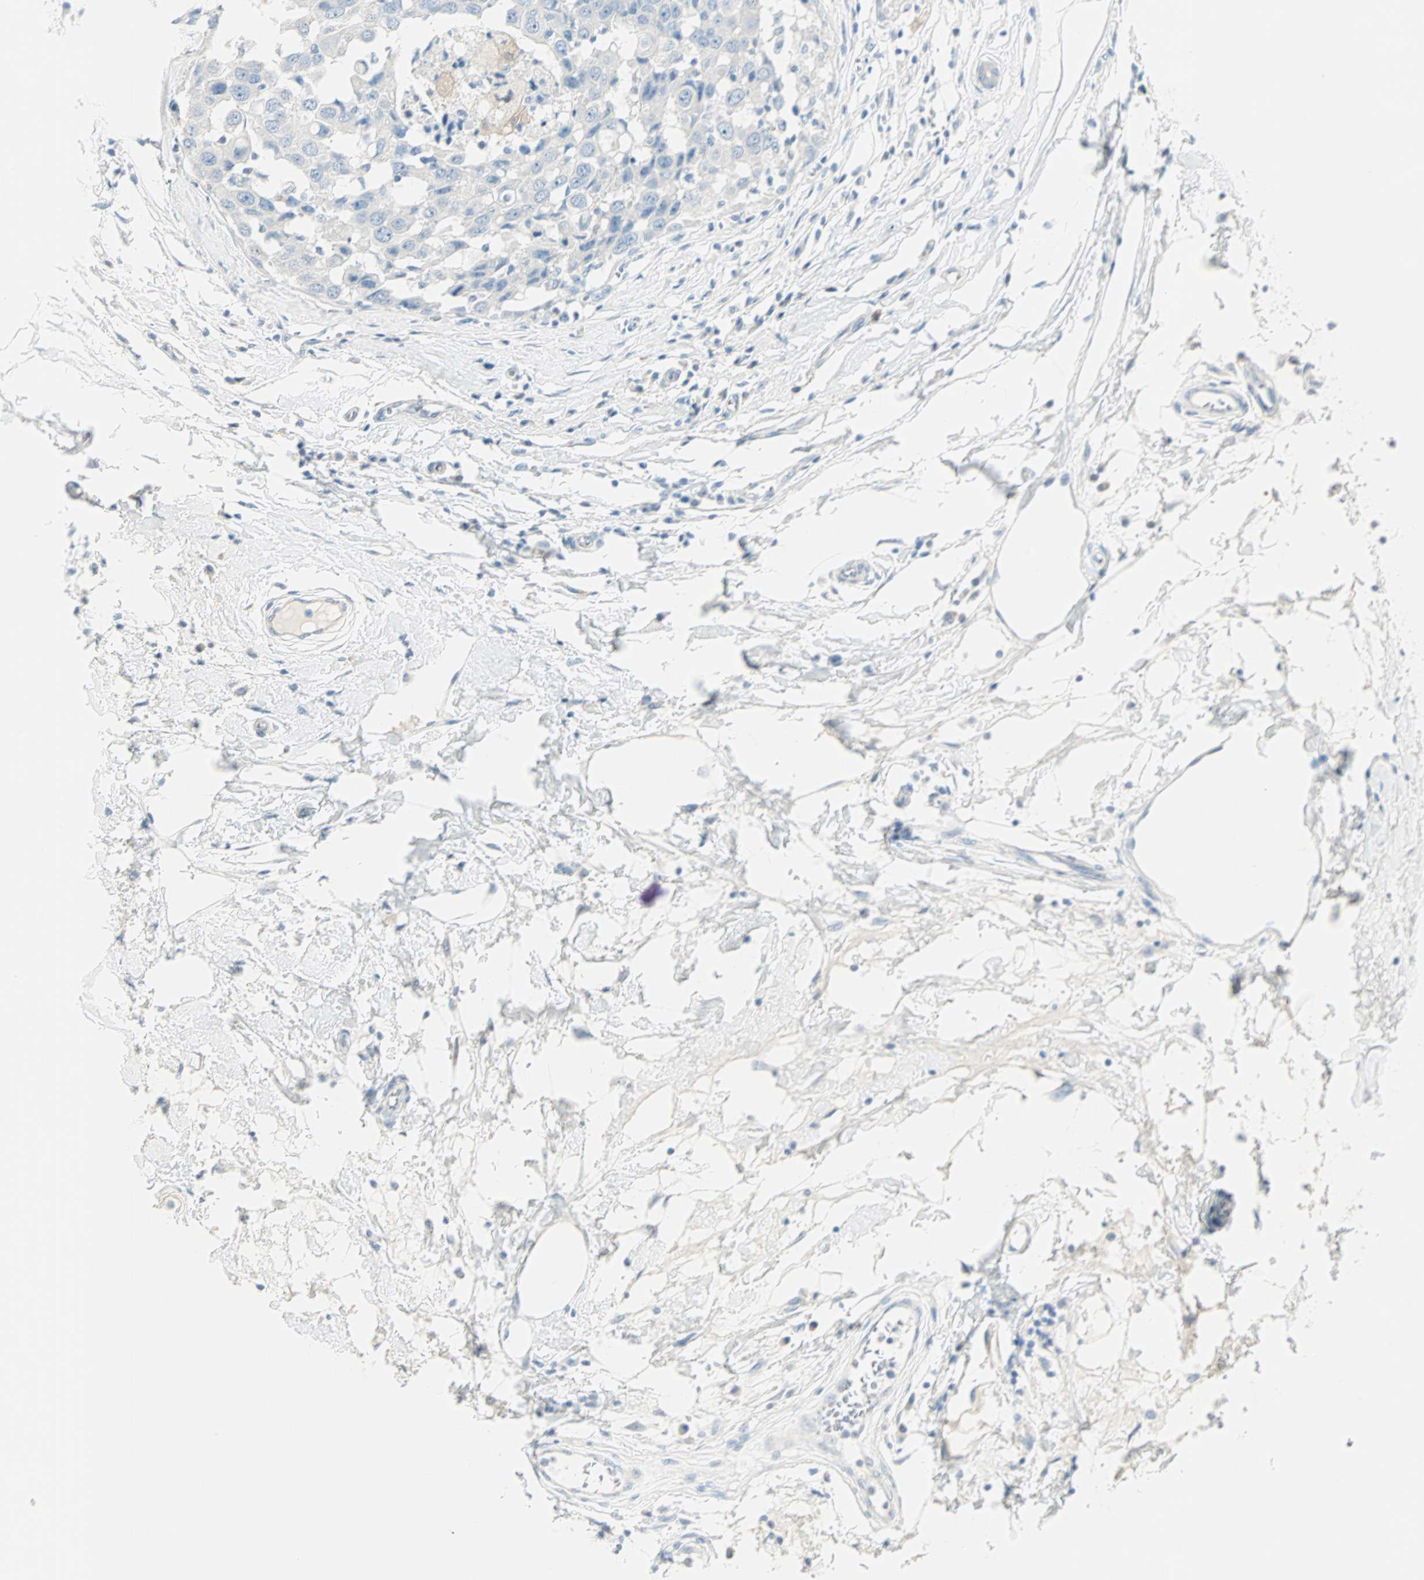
{"staining": {"intensity": "negative", "quantity": "none", "location": "none"}, "tissue": "breast cancer", "cell_type": "Tumor cells", "image_type": "cancer", "snomed": [{"axis": "morphology", "description": "Duct carcinoma"}, {"axis": "topography", "description": "Breast"}], "caption": "Image shows no significant protein positivity in tumor cells of breast cancer (infiltrating ductal carcinoma).", "gene": "SULT1C2", "patient": {"sex": "female", "age": 27}}